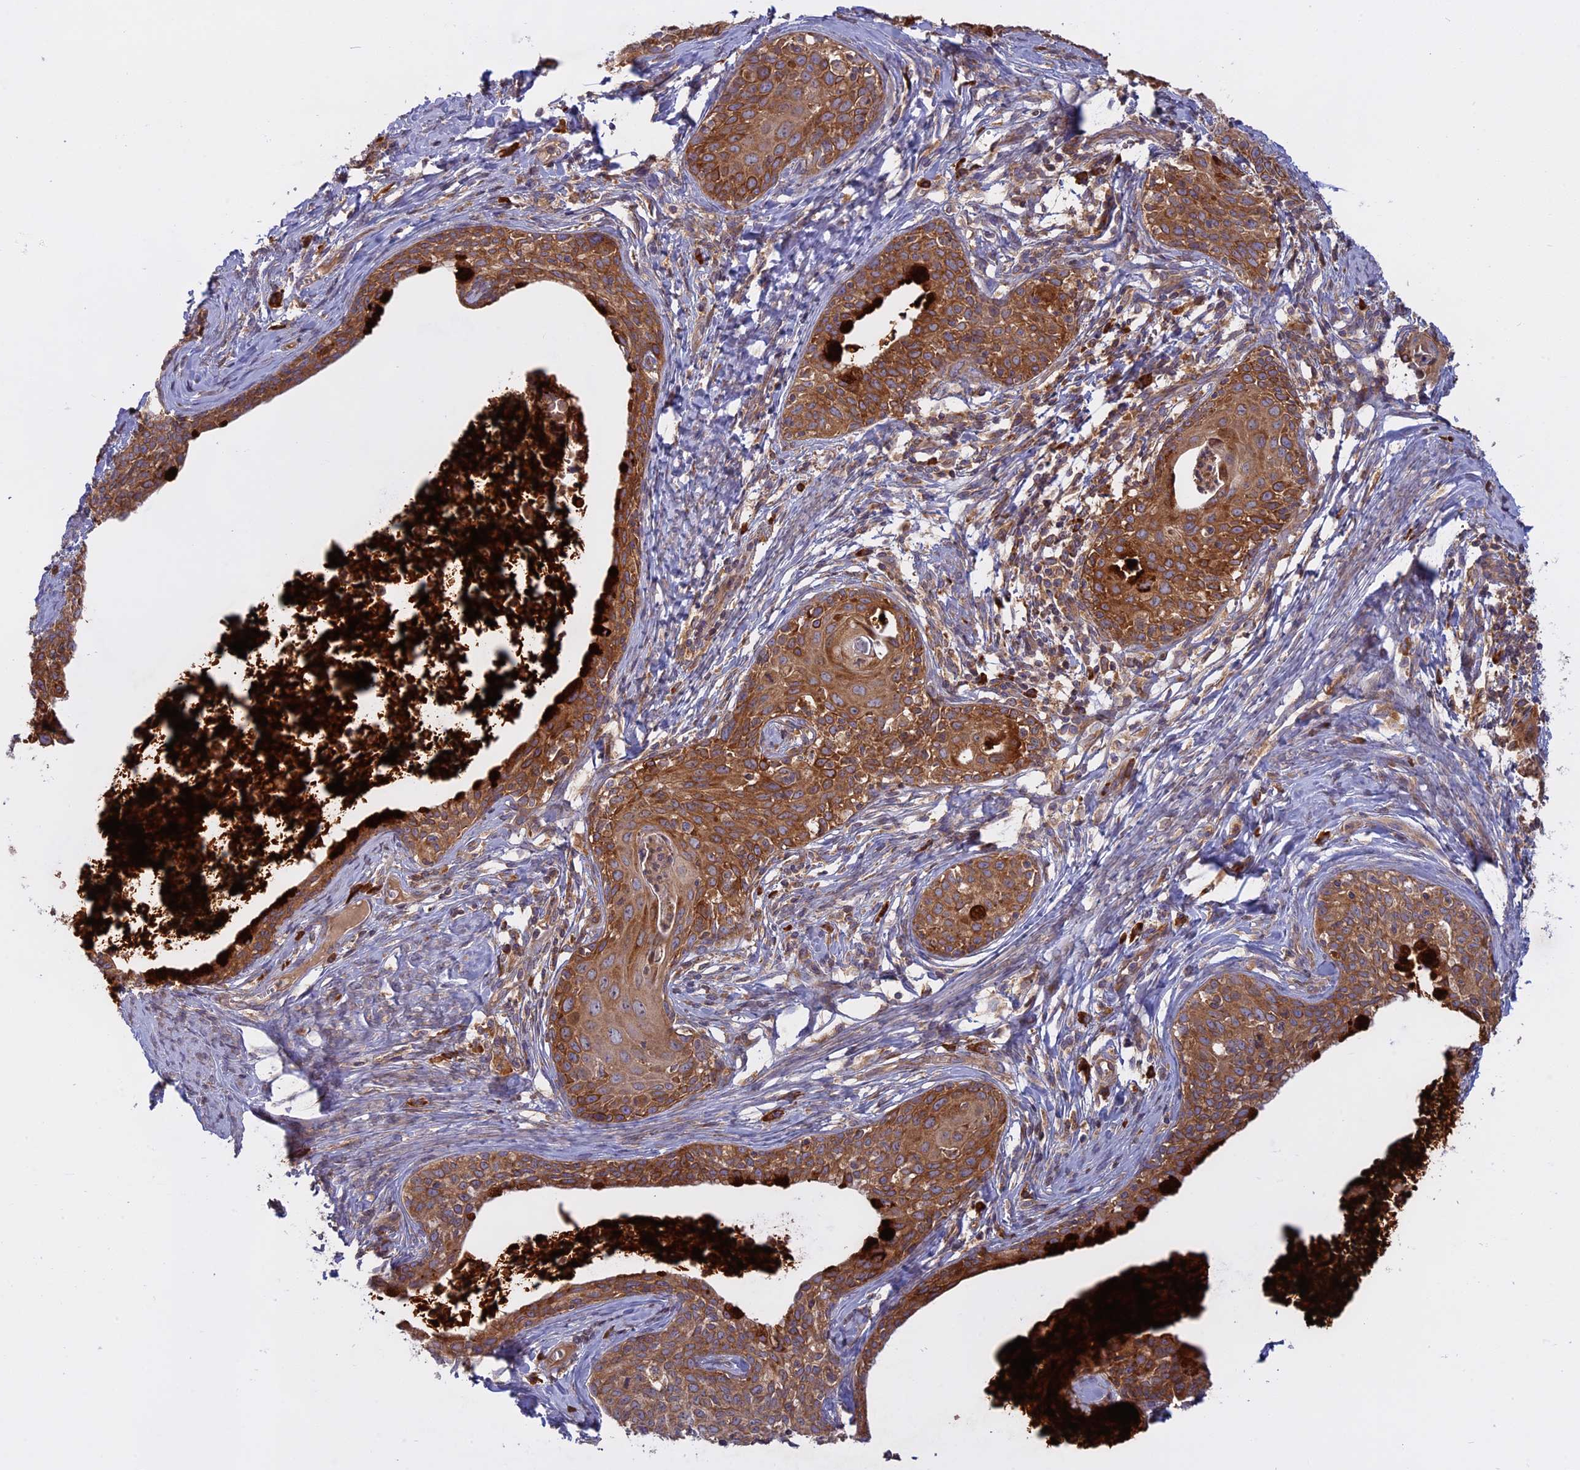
{"staining": {"intensity": "moderate", "quantity": ">75%", "location": "cytoplasmic/membranous"}, "tissue": "cervical cancer", "cell_type": "Tumor cells", "image_type": "cancer", "snomed": [{"axis": "morphology", "description": "Squamous cell carcinoma, NOS"}, {"axis": "topography", "description": "Cervix"}], "caption": "Immunohistochemical staining of human cervical cancer reveals medium levels of moderate cytoplasmic/membranous protein expression in approximately >75% of tumor cells. The staining was performed using DAB, with brown indicating positive protein expression. Nuclei are stained blue with hematoxylin.", "gene": "TMEM208", "patient": {"sex": "female", "age": 52}}